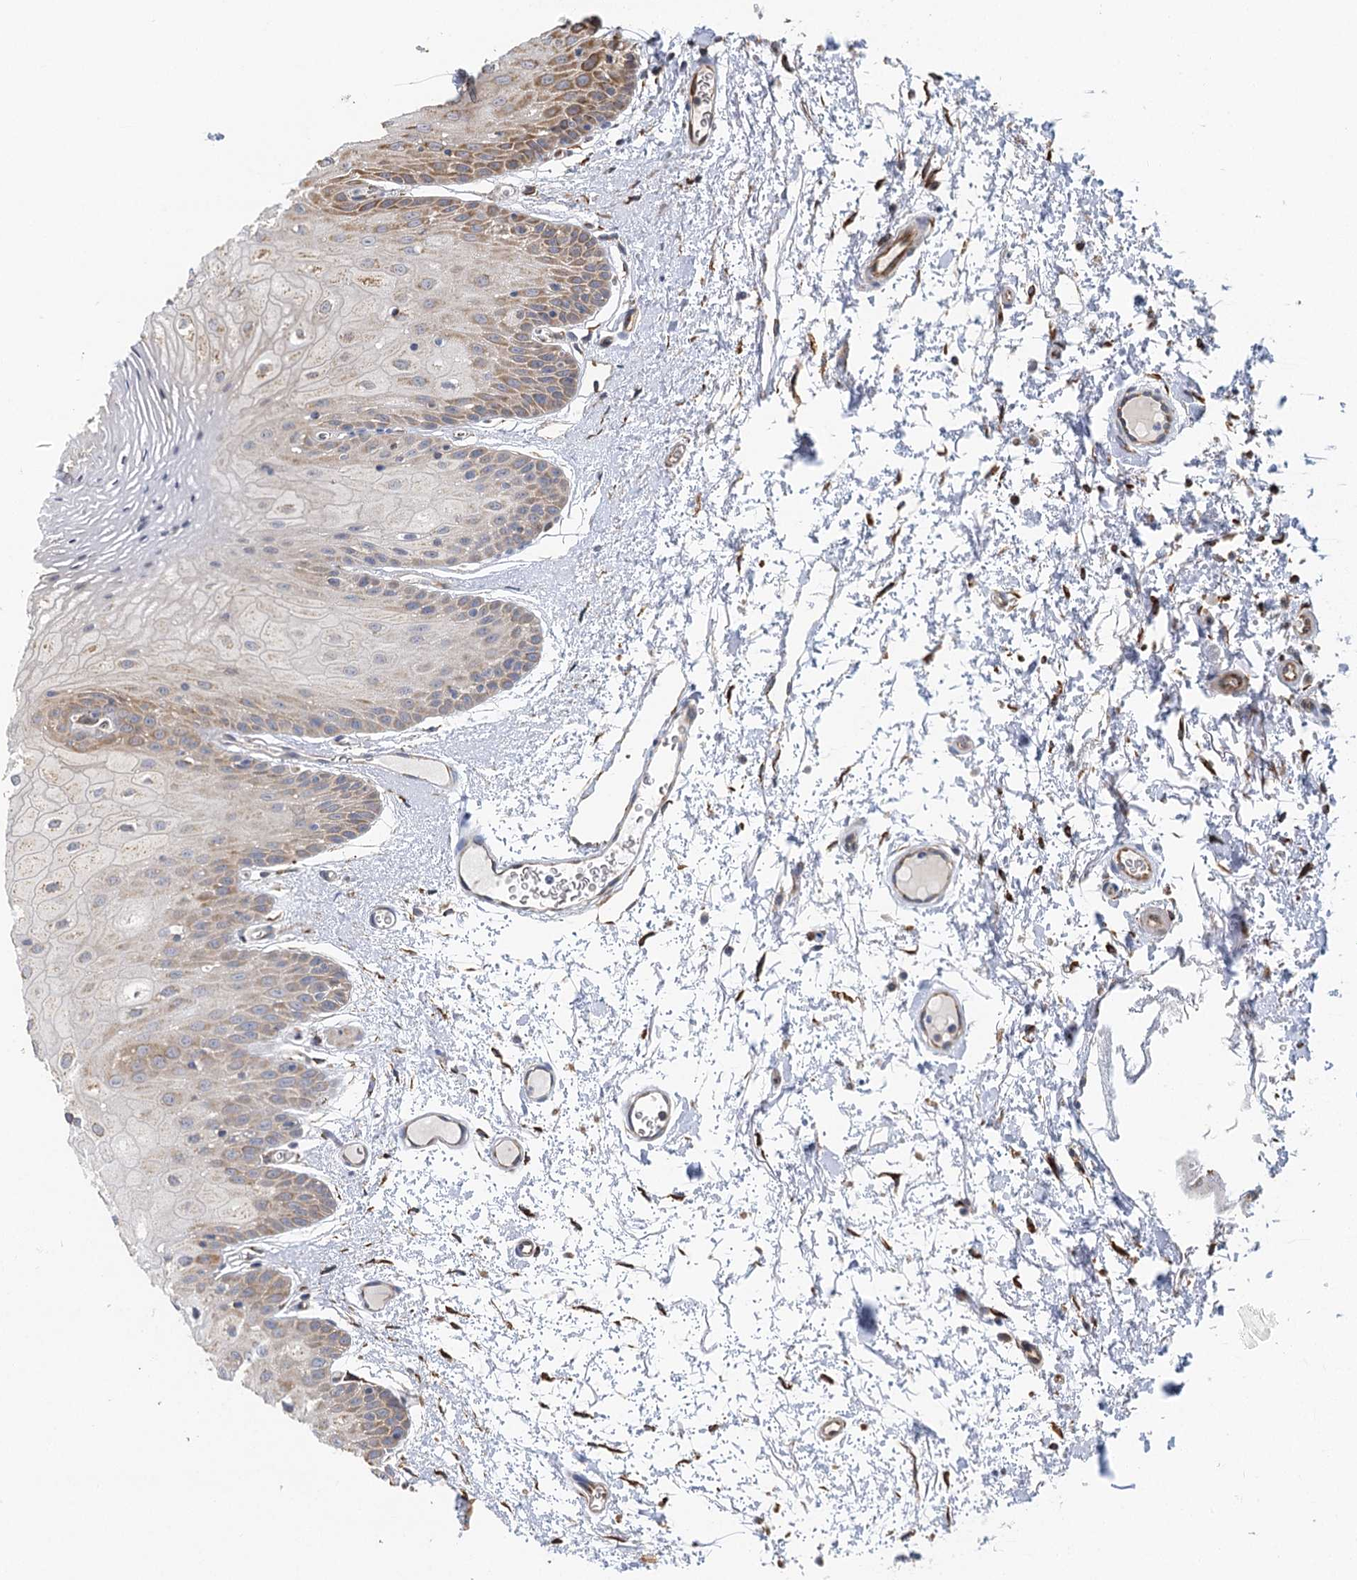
{"staining": {"intensity": "moderate", "quantity": "<25%", "location": "cytoplasmic/membranous"}, "tissue": "oral mucosa", "cell_type": "Squamous epithelial cells", "image_type": "normal", "snomed": [{"axis": "morphology", "description": "Normal tissue, NOS"}, {"axis": "topography", "description": "Oral tissue"}, {"axis": "topography", "description": "Tounge, NOS"}], "caption": "Protein expression analysis of unremarkable human oral mucosa reveals moderate cytoplasmic/membranous expression in about <25% of squamous epithelial cells. The protein of interest is shown in brown color, while the nuclei are stained blue.", "gene": "IL11RA", "patient": {"sex": "female", "age": 73}}